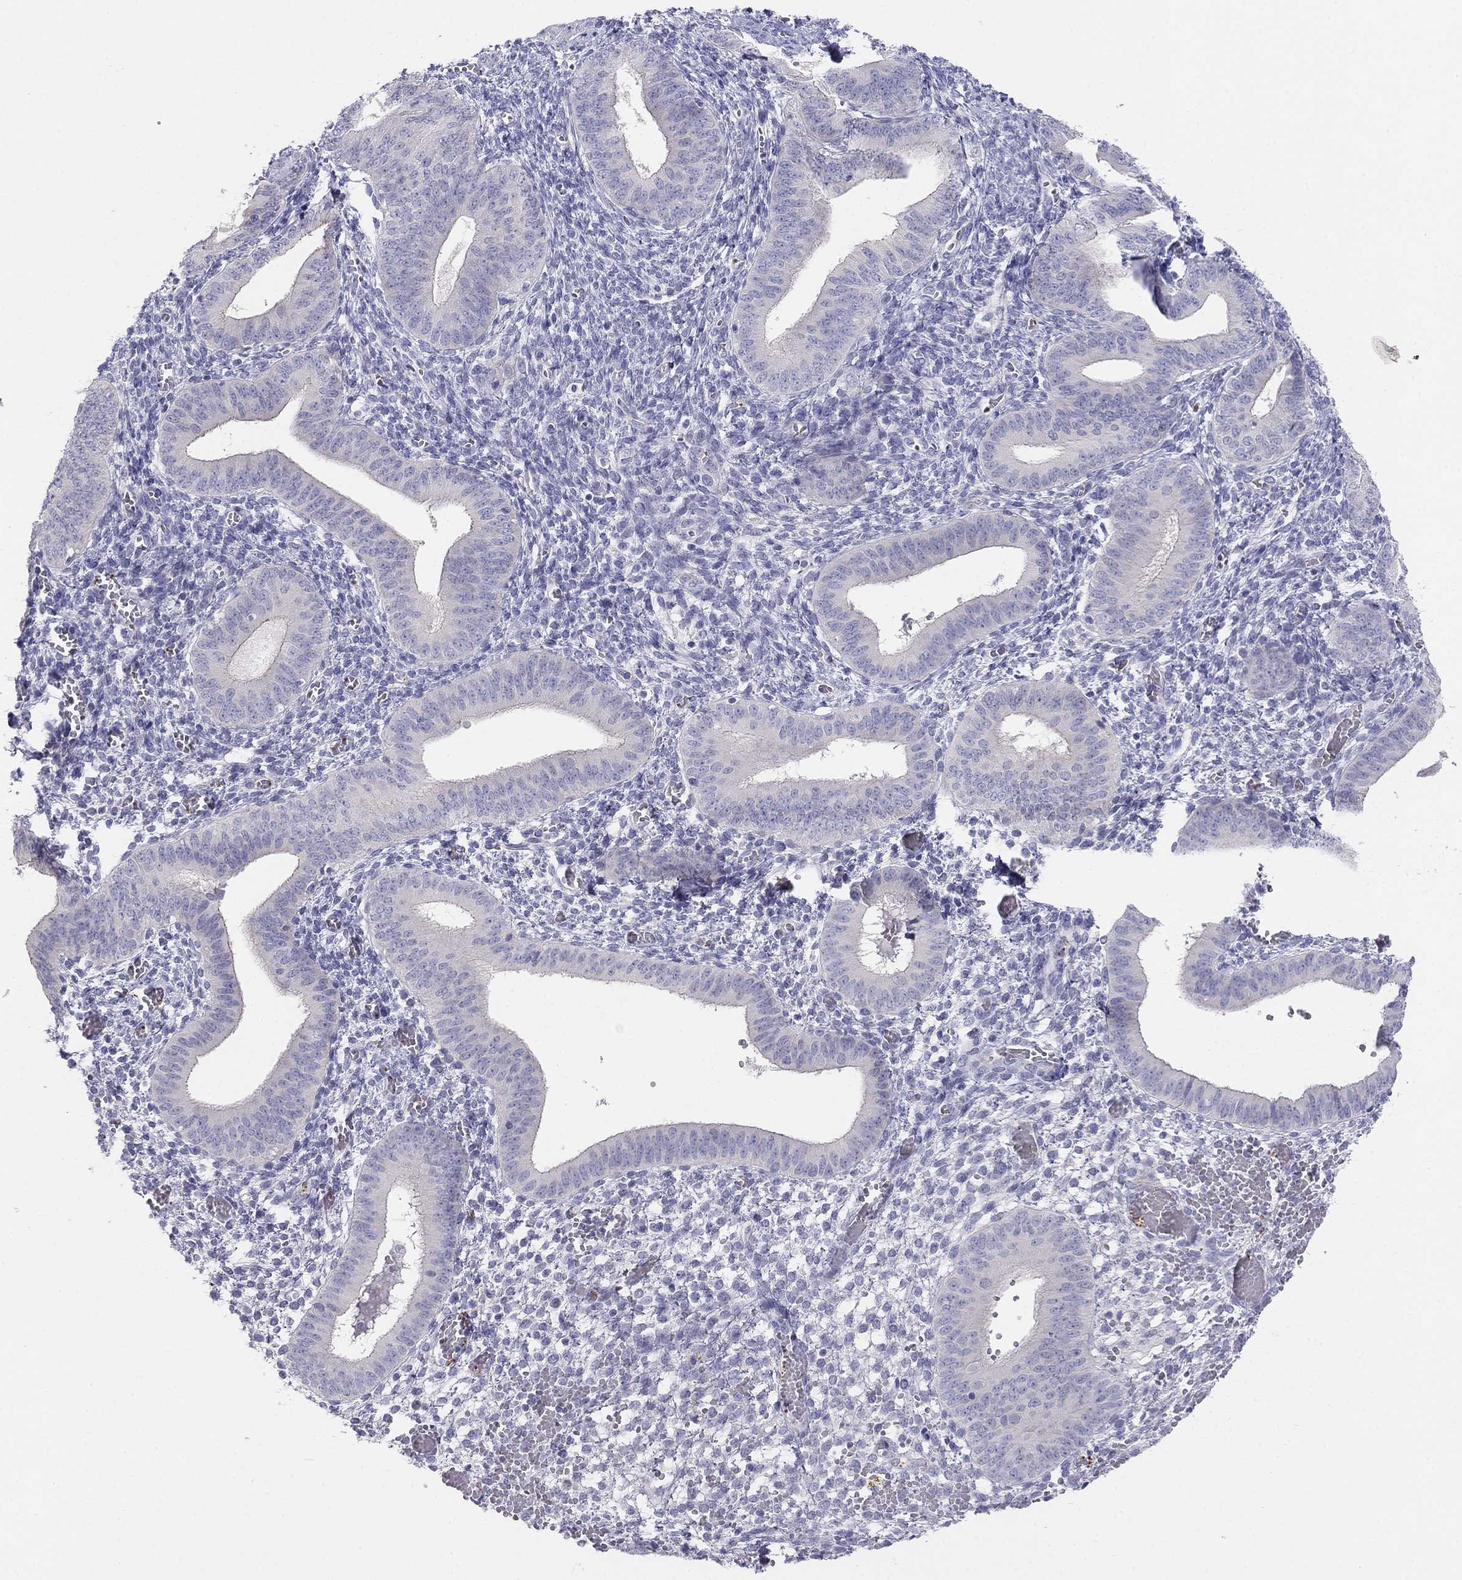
{"staining": {"intensity": "negative", "quantity": "none", "location": "none"}, "tissue": "endometrium", "cell_type": "Cells in endometrial stroma", "image_type": "normal", "snomed": [{"axis": "morphology", "description": "Normal tissue, NOS"}, {"axis": "topography", "description": "Endometrium"}], "caption": "Cells in endometrial stroma show no significant protein expression in unremarkable endometrium. (IHC, brightfield microscopy, high magnification).", "gene": "MGAT4C", "patient": {"sex": "female", "age": 42}}